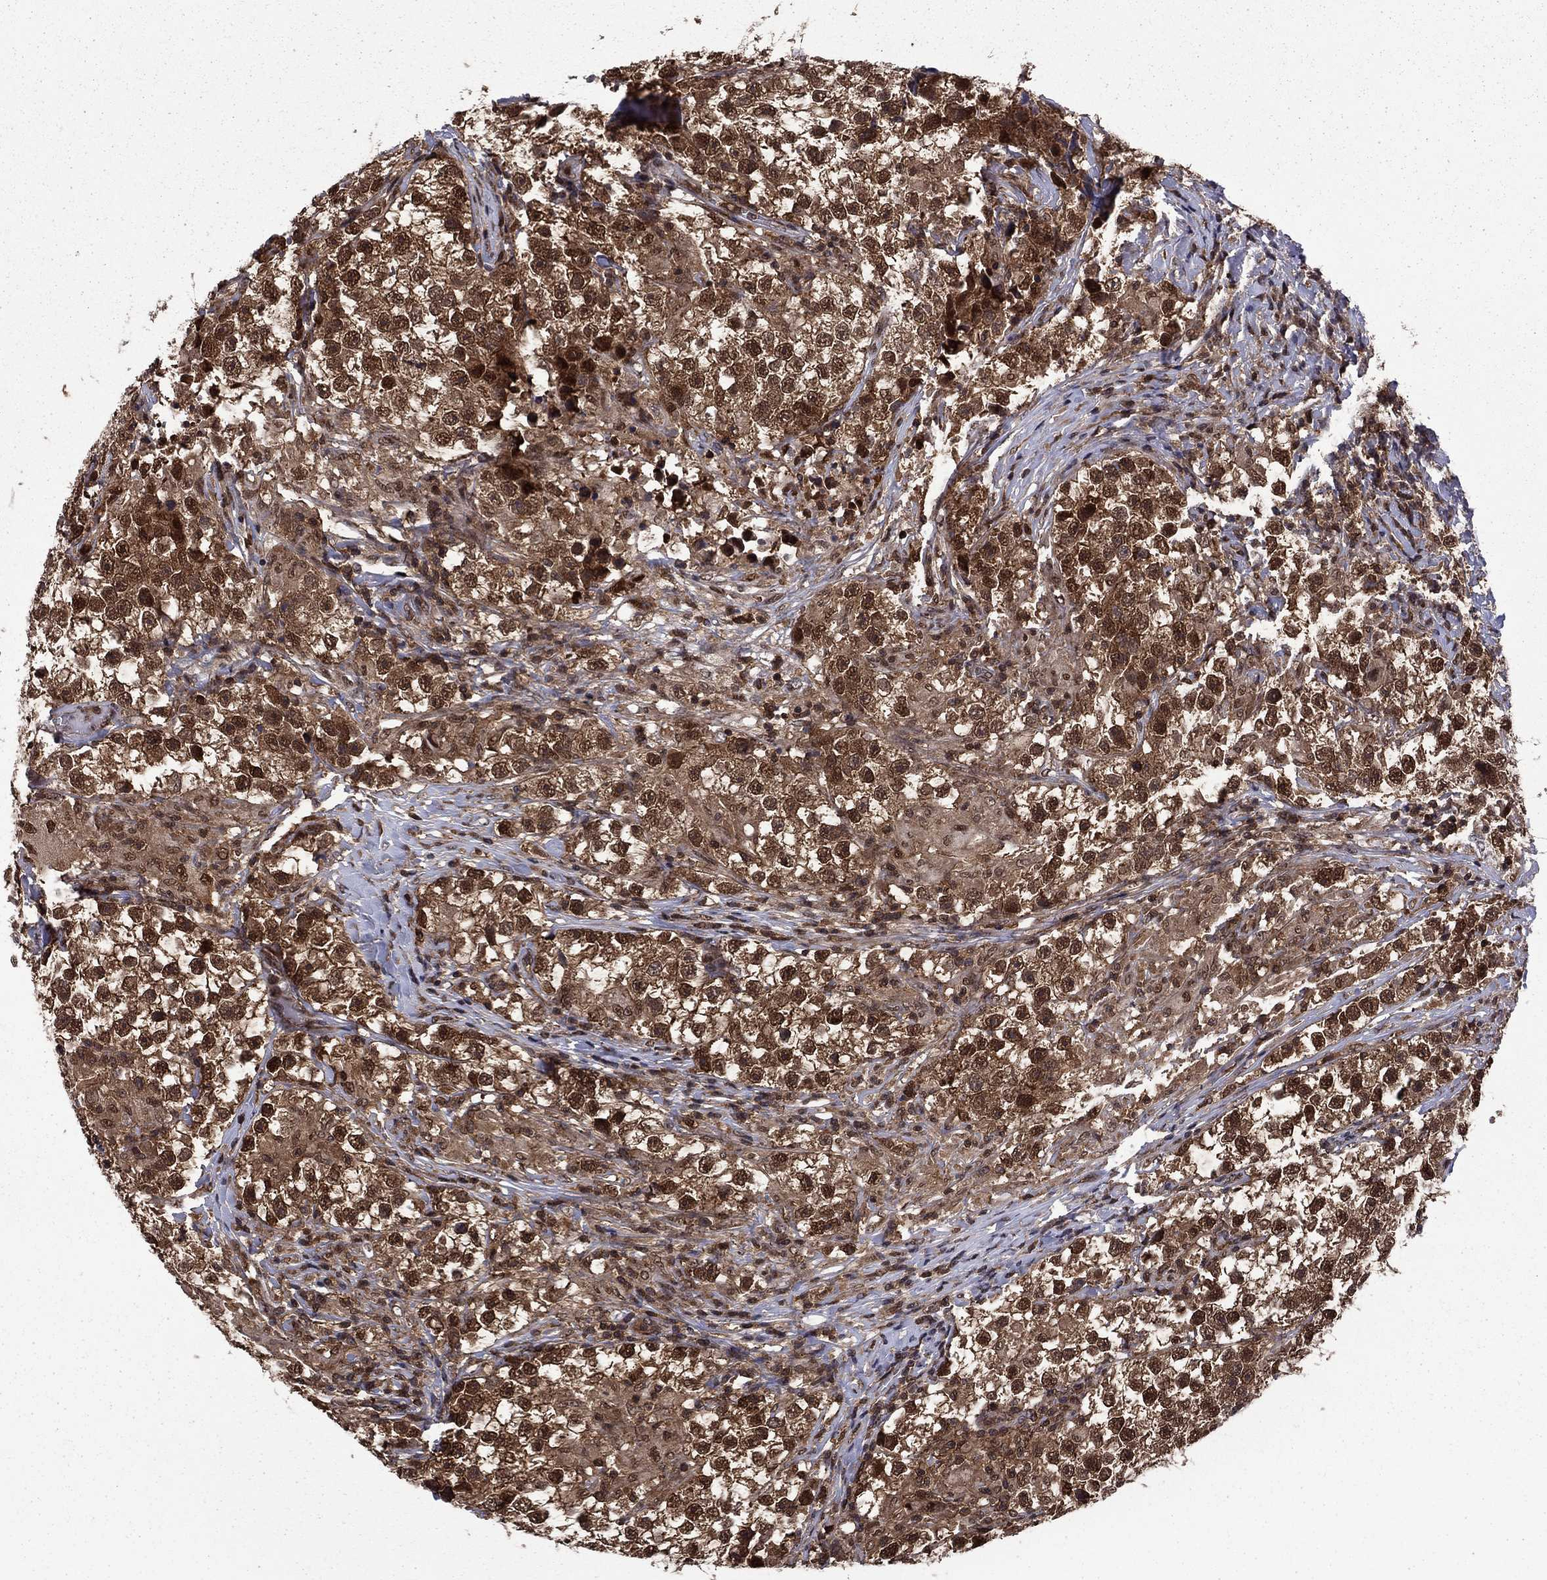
{"staining": {"intensity": "moderate", "quantity": ">75%", "location": "cytoplasmic/membranous,nuclear"}, "tissue": "testis cancer", "cell_type": "Tumor cells", "image_type": "cancer", "snomed": [{"axis": "morphology", "description": "Seminoma, NOS"}, {"axis": "topography", "description": "Testis"}], "caption": "Immunohistochemical staining of testis cancer displays medium levels of moderate cytoplasmic/membranous and nuclear protein expression in approximately >75% of tumor cells.", "gene": "PSMD2", "patient": {"sex": "male", "age": 46}}